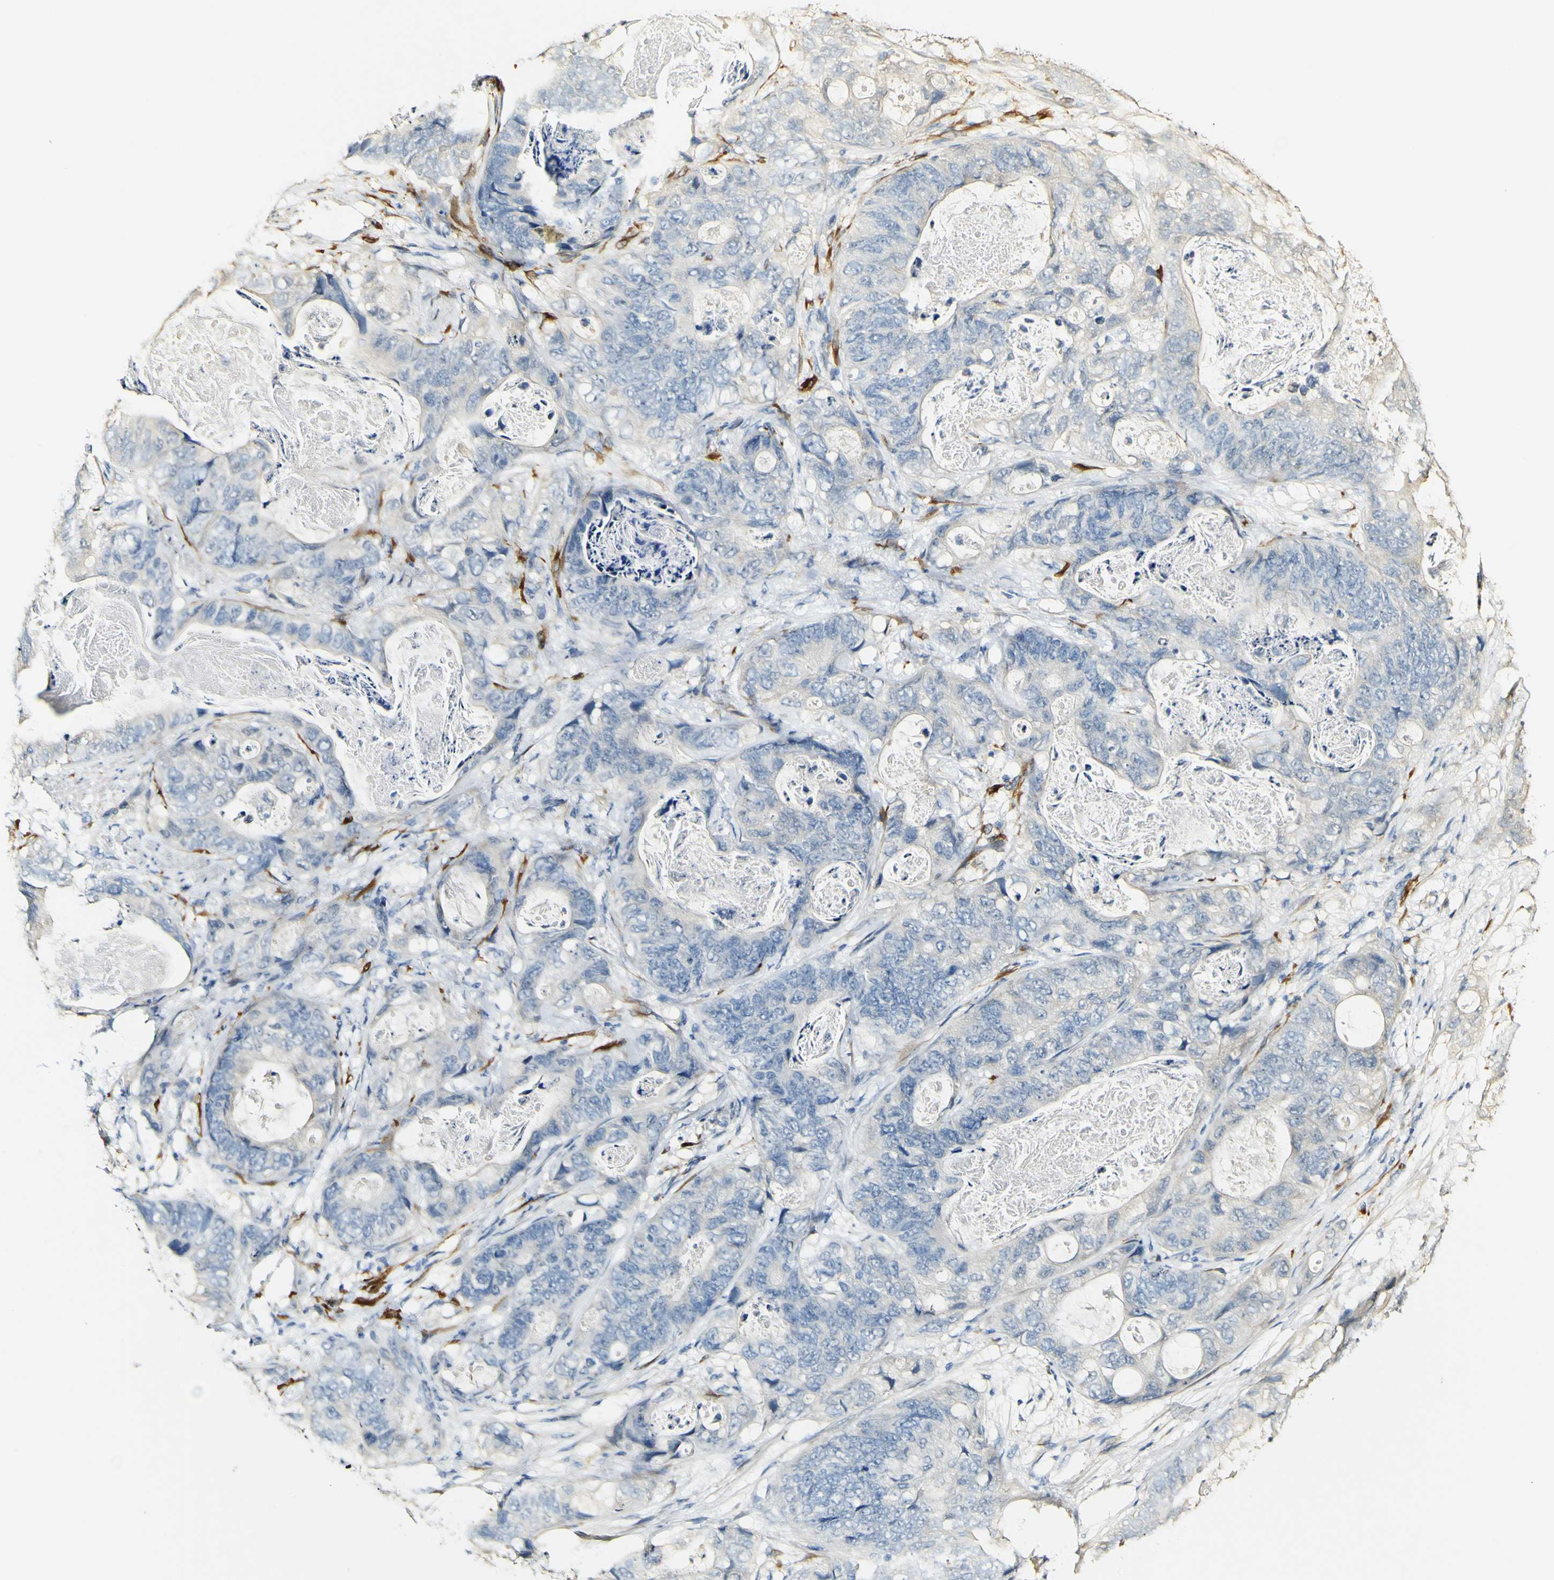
{"staining": {"intensity": "negative", "quantity": "none", "location": "none"}, "tissue": "stomach cancer", "cell_type": "Tumor cells", "image_type": "cancer", "snomed": [{"axis": "morphology", "description": "Adenocarcinoma, NOS"}, {"axis": "topography", "description": "Stomach"}], "caption": "This is a photomicrograph of IHC staining of adenocarcinoma (stomach), which shows no expression in tumor cells.", "gene": "FMO3", "patient": {"sex": "female", "age": 89}}